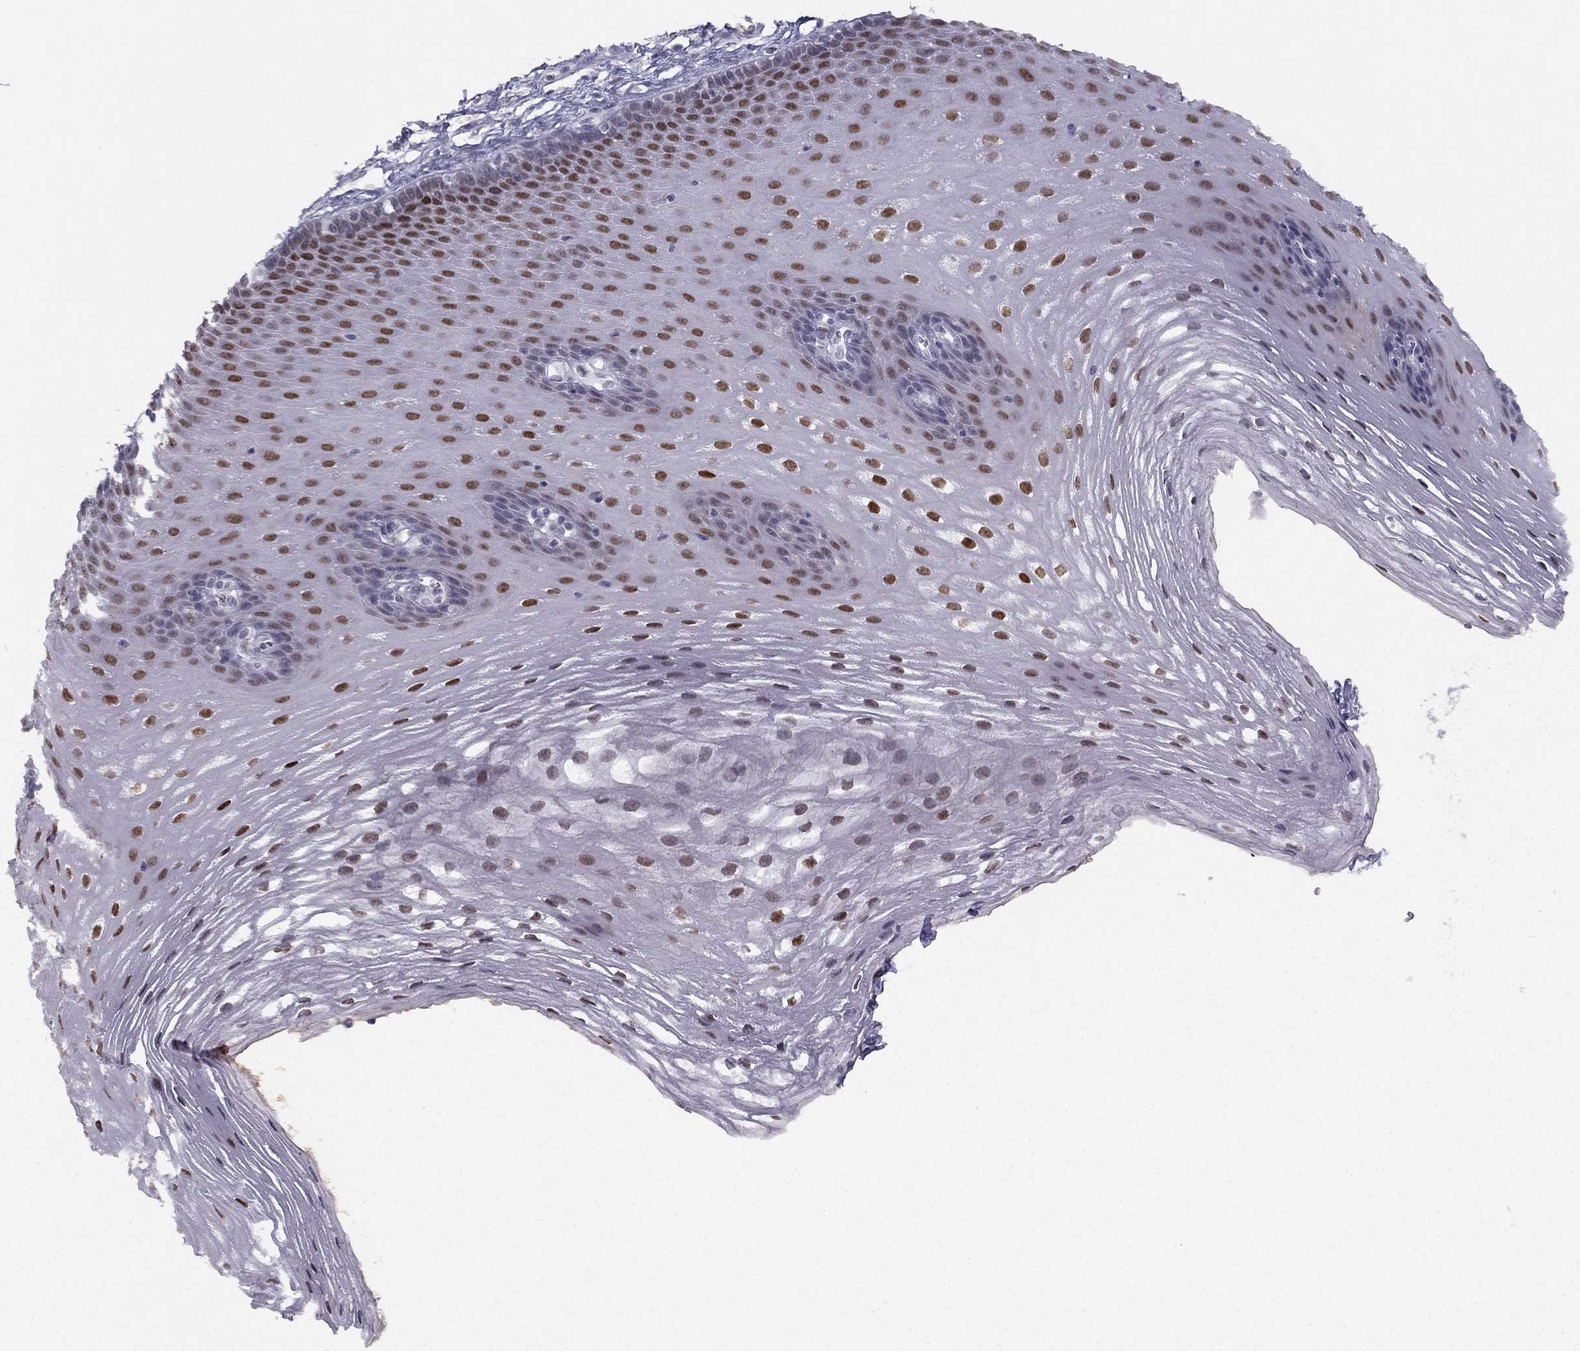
{"staining": {"intensity": "strong", "quantity": "25%-75%", "location": "nuclear"}, "tissue": "esophagus", "cell_type": "Squamous epithelial cells", "image_type": "normal", "snomed": [{"axis": "morphology", "description": "Normal tissue, NOS"}, {"axis": "topography", "description": "Esophagus"}], "caption": "Immunohistochemical staining of unremarkable human esophagus shows strong nuclear protein positivity in about 25%-75% of squamous epithelial cells.", "gene": "TRPS1", "patient": {"sex": "male", "age": 72}}